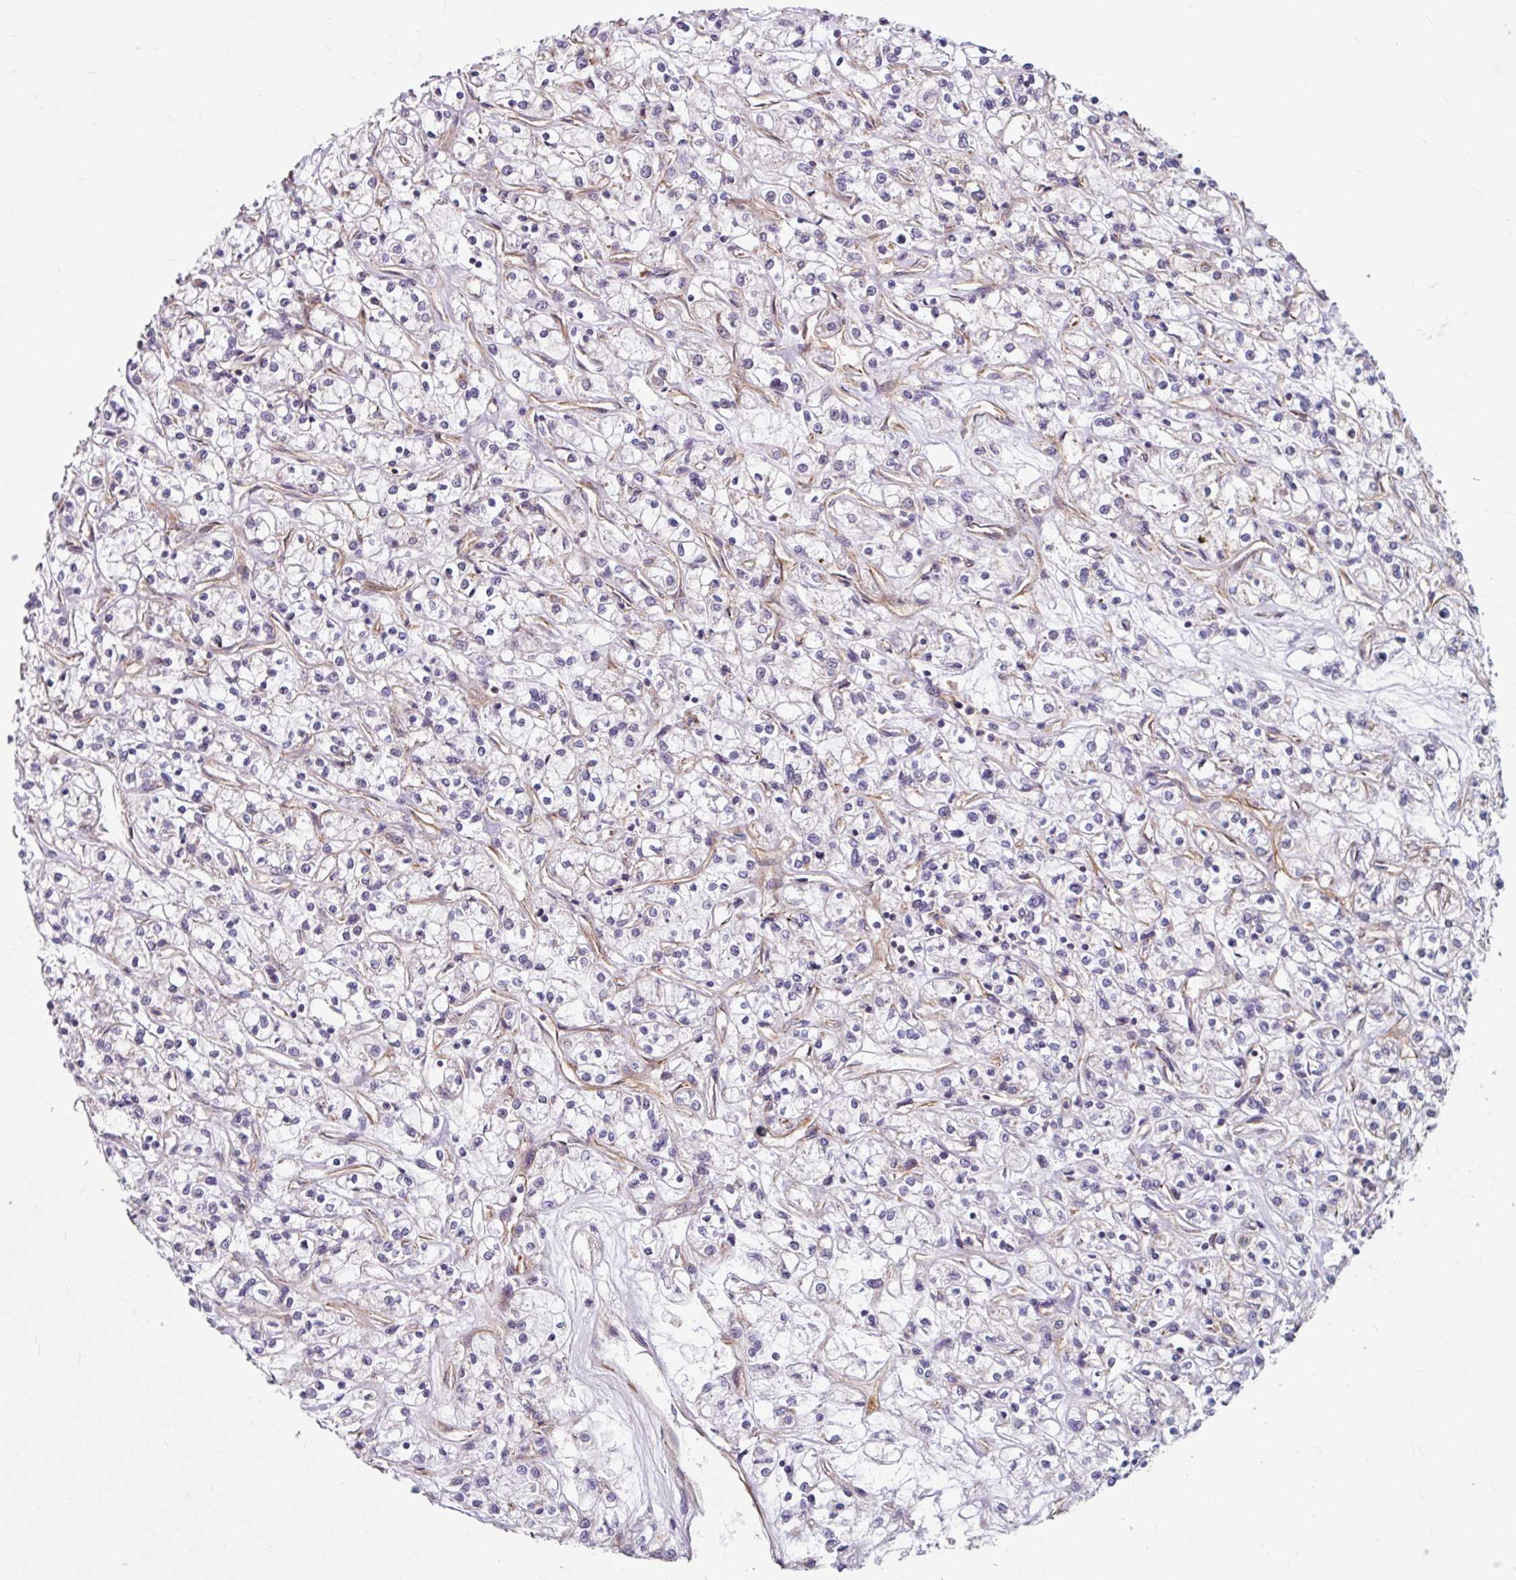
{"staining": {"intensity": "negative", "quantity": "none", "location": "none"}, "tissue": "renal cancer", "cell_type": "Tumor cells", "image_type": "cancer", "snomed": [{"axis": "morphology", "description": "Adenocarcinoma, NOS"}, {"axis": "topography", "description": "Kidney"}], "caption": "This micrograph is of adenocarcinoma (renal) stained with immunohistochemistry to label a protein in brown with the nuclei are counter-stained blue. There is no positivity in tumor cells.", "gene": "DAAM2", "patient": {"sex": "female", "age": 59}}